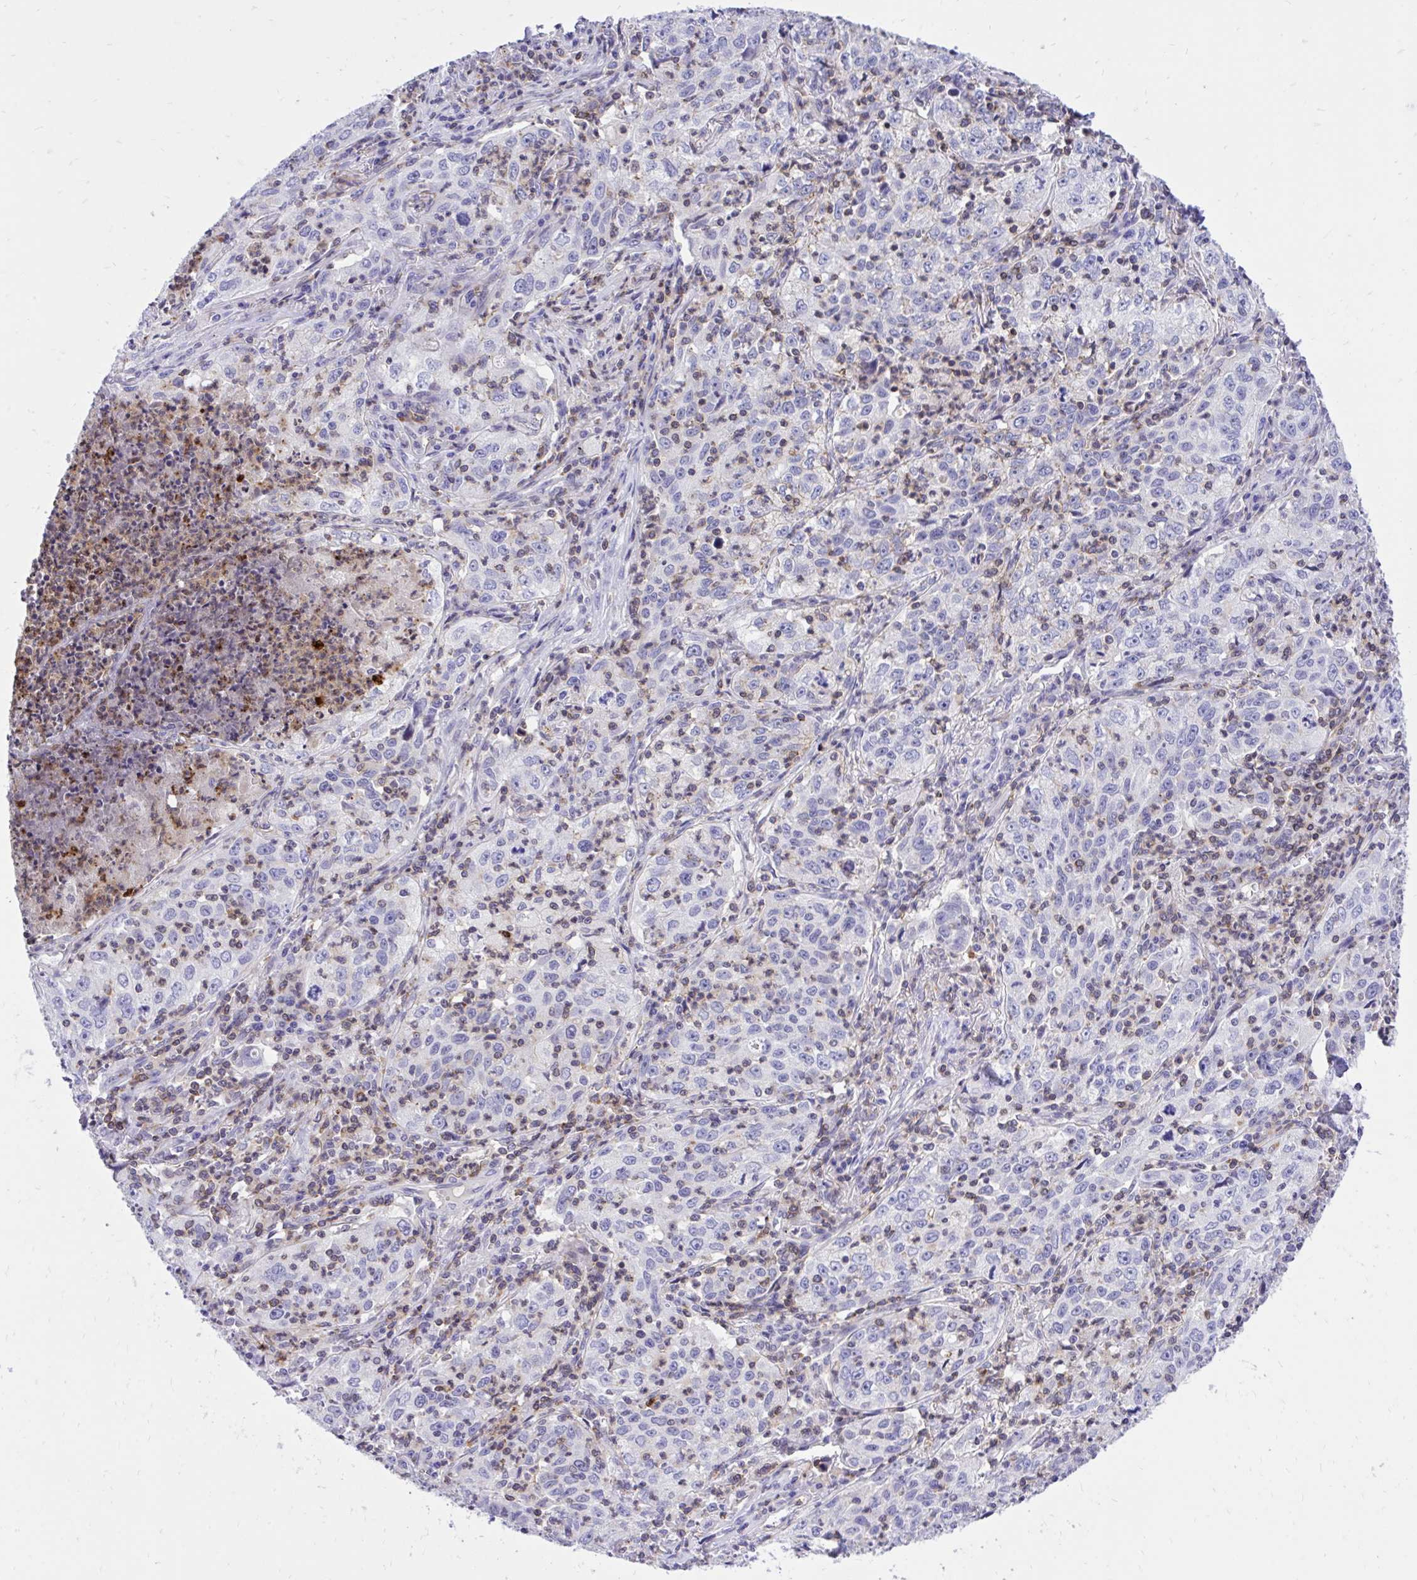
{"staining": {"intensity": "negative", "quantity": "none", "location": "none"}, "tissue": "lung cancer", "cell_type": "Tumor cells", "image_type": "cancer", "snomed": [{"axis": "morphology", "description": "Squamous cell carcinoma, NOS"}, {"axis": "topography", "description": "Lung"}], "caption": "This micrograph is of lung cancer (squamous cell carcinoma) stained with IHC to label a protein in brown with the nuclei are counter-stained blue. There is no staining in tumor cells.", "gene": "CXCL8", "patient": {"sex": "male", "age": 71}}